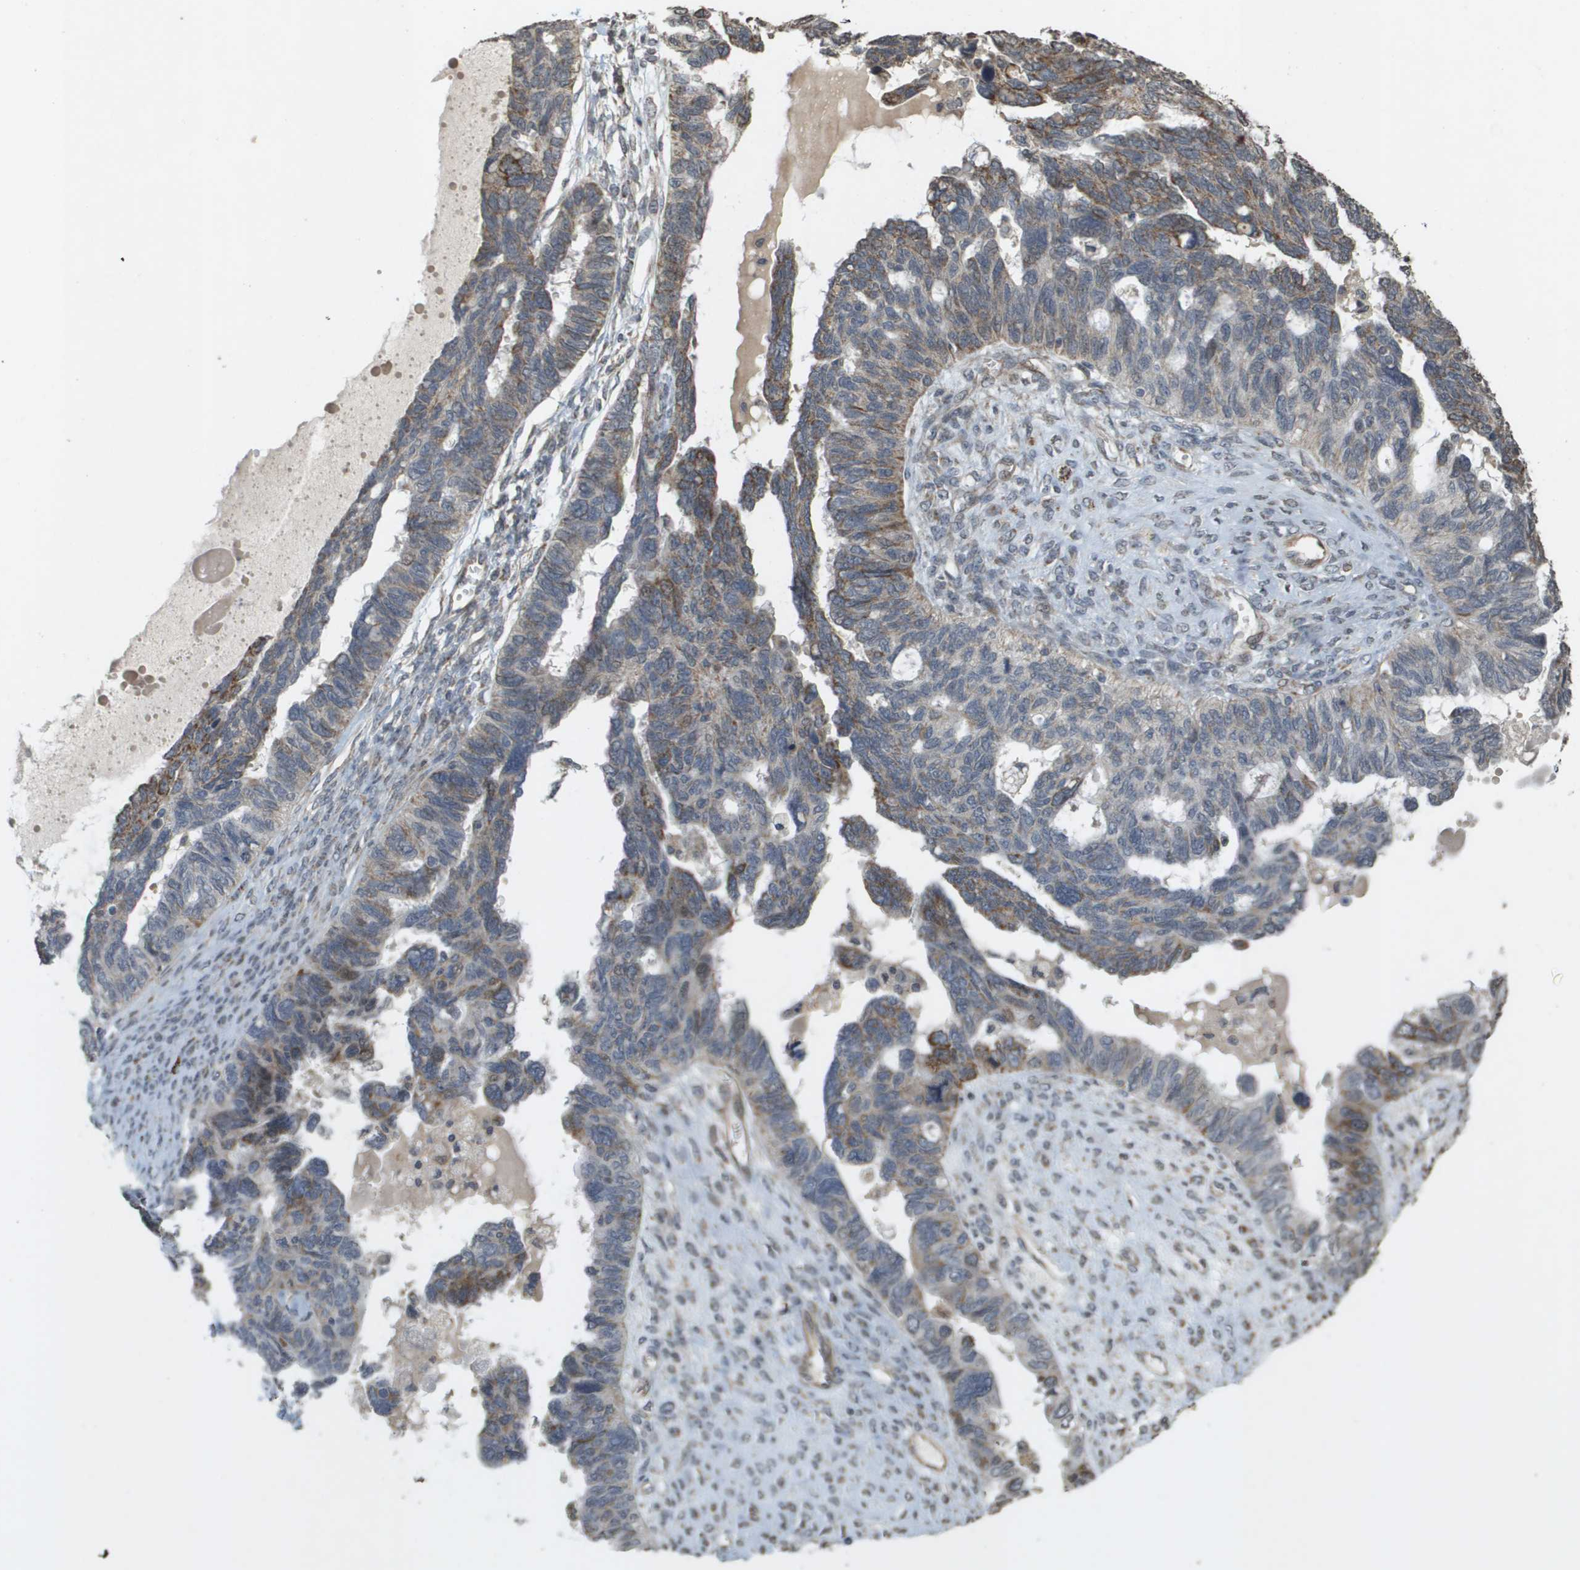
{"staining": {"intensity": "moderate", "quantity": "25%-75%", "location": "cytoplasmic/membranous"}, "tissue": "ovarian cancer", "cell_type": "Tumor cells", "image_type": "cancer", "snomed": [{"axis": "morphology", "description": "Cystadenocarcinoma, serous, NOS"}, {"axis": "topography", "description": "Ovary"}], "caption": "This micrograph demonstrates serous cystadenocarcinoma (ovarian) stained with IHC to label a protein in brown. The cytoplasmic/membranous of tumor cells show moderate positivity for the protein. Nuclei are counter-stained blue.", "gene": "RAB21", "patient": {"sex": "female", "age": 79}}